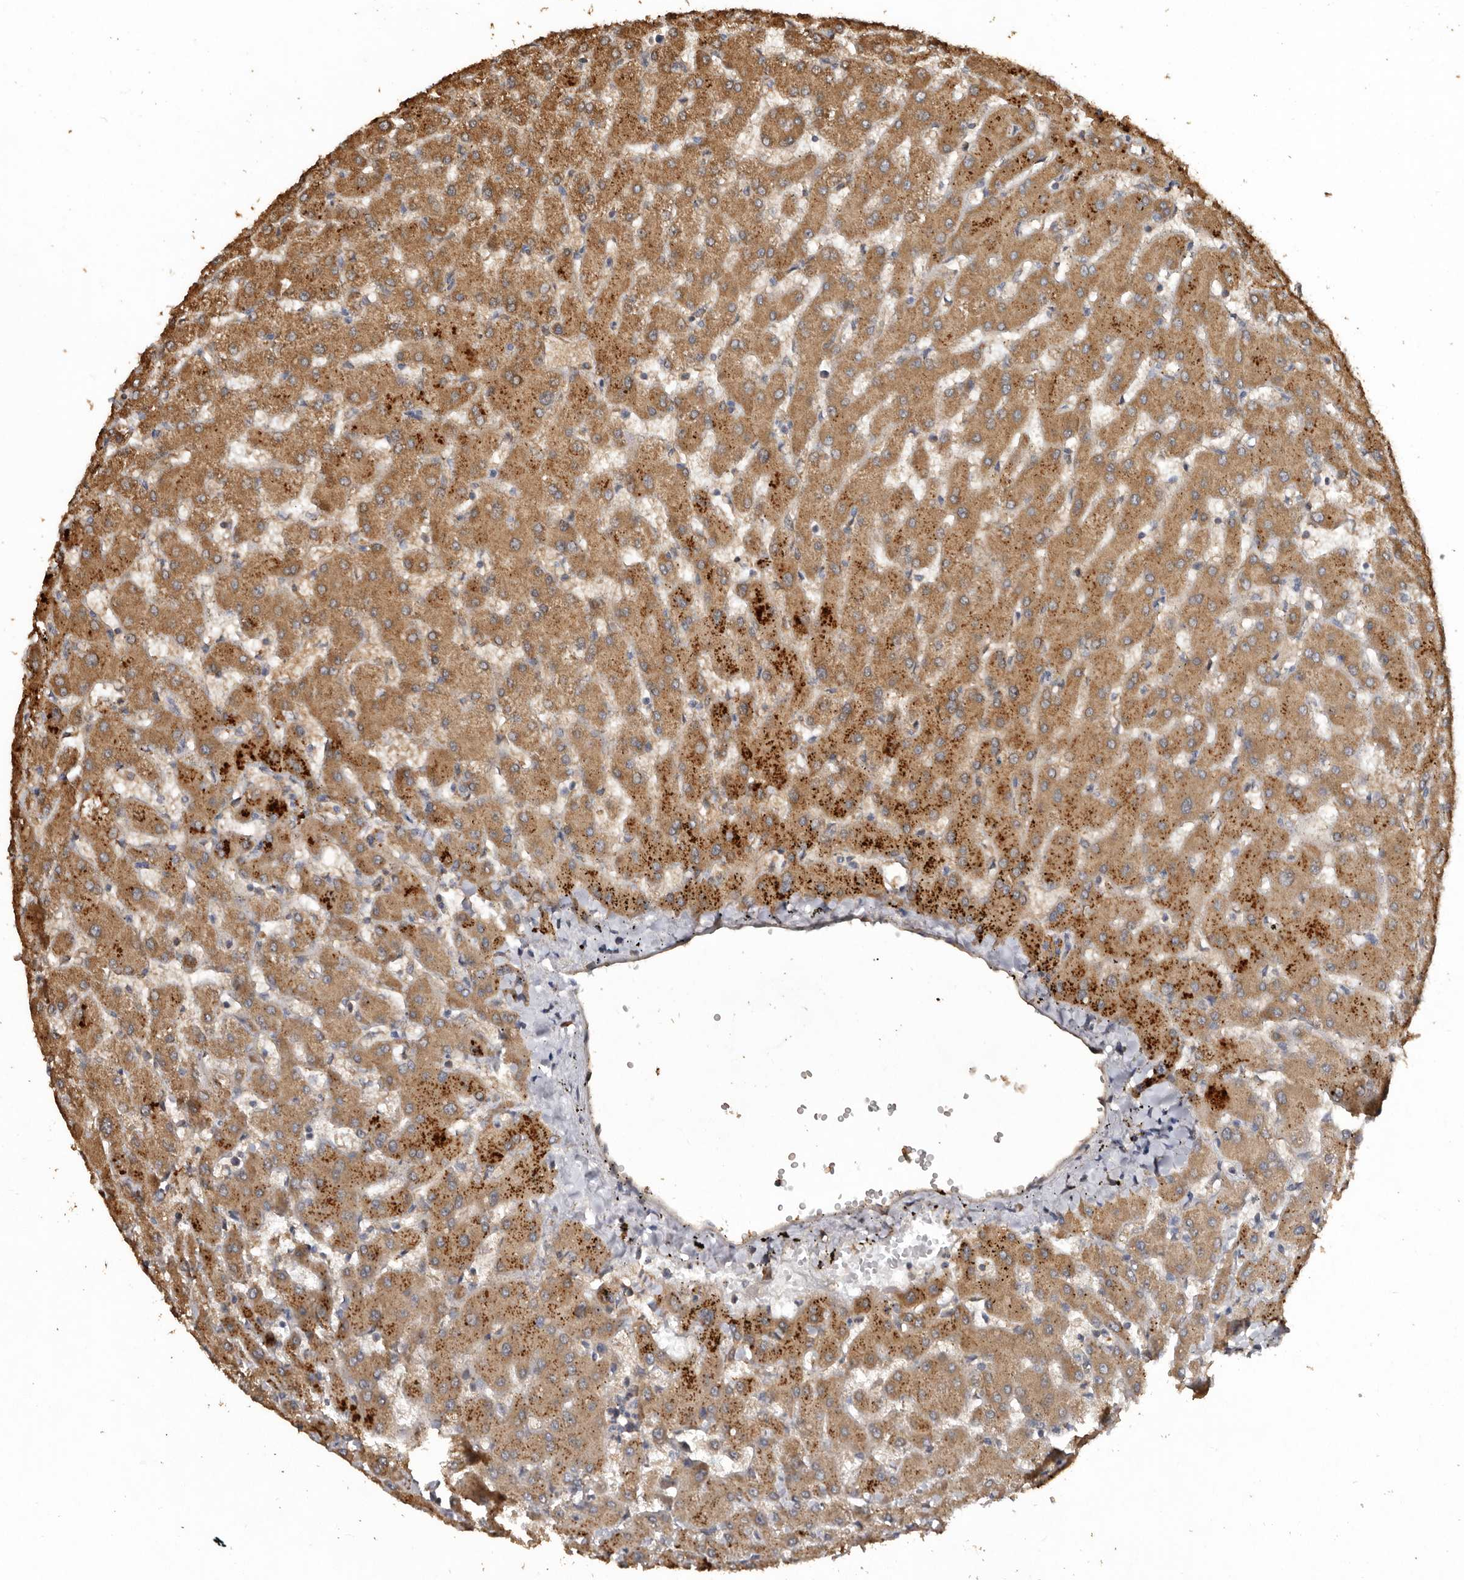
{"staining": {"intensity": "weak", "quantity": "25%-75%", "location": "cytoplasmic/membranous"}, "tissue": "liver", "cell_type": "Cholangiocytes", "image_type": "normal", "snomed": [{"axis": "morphology", "description": "Normal tissue, NOS"}, {"axis": "topography", "description": "Liver"}], "caption": "Unremarkable liver demonstrates weak cytoplasmic/membranous staining in about 25%-75% of cholangiocytes, visualized by immunohistochemistry. The staining was performed using DAB (3,3'-diaminobenzidine), with brown indicating positive protein expression. Nuclei are stained blue with hematoxylin.", "gene": "FLCN", "patient": {"sex": "female", "age": 63}}